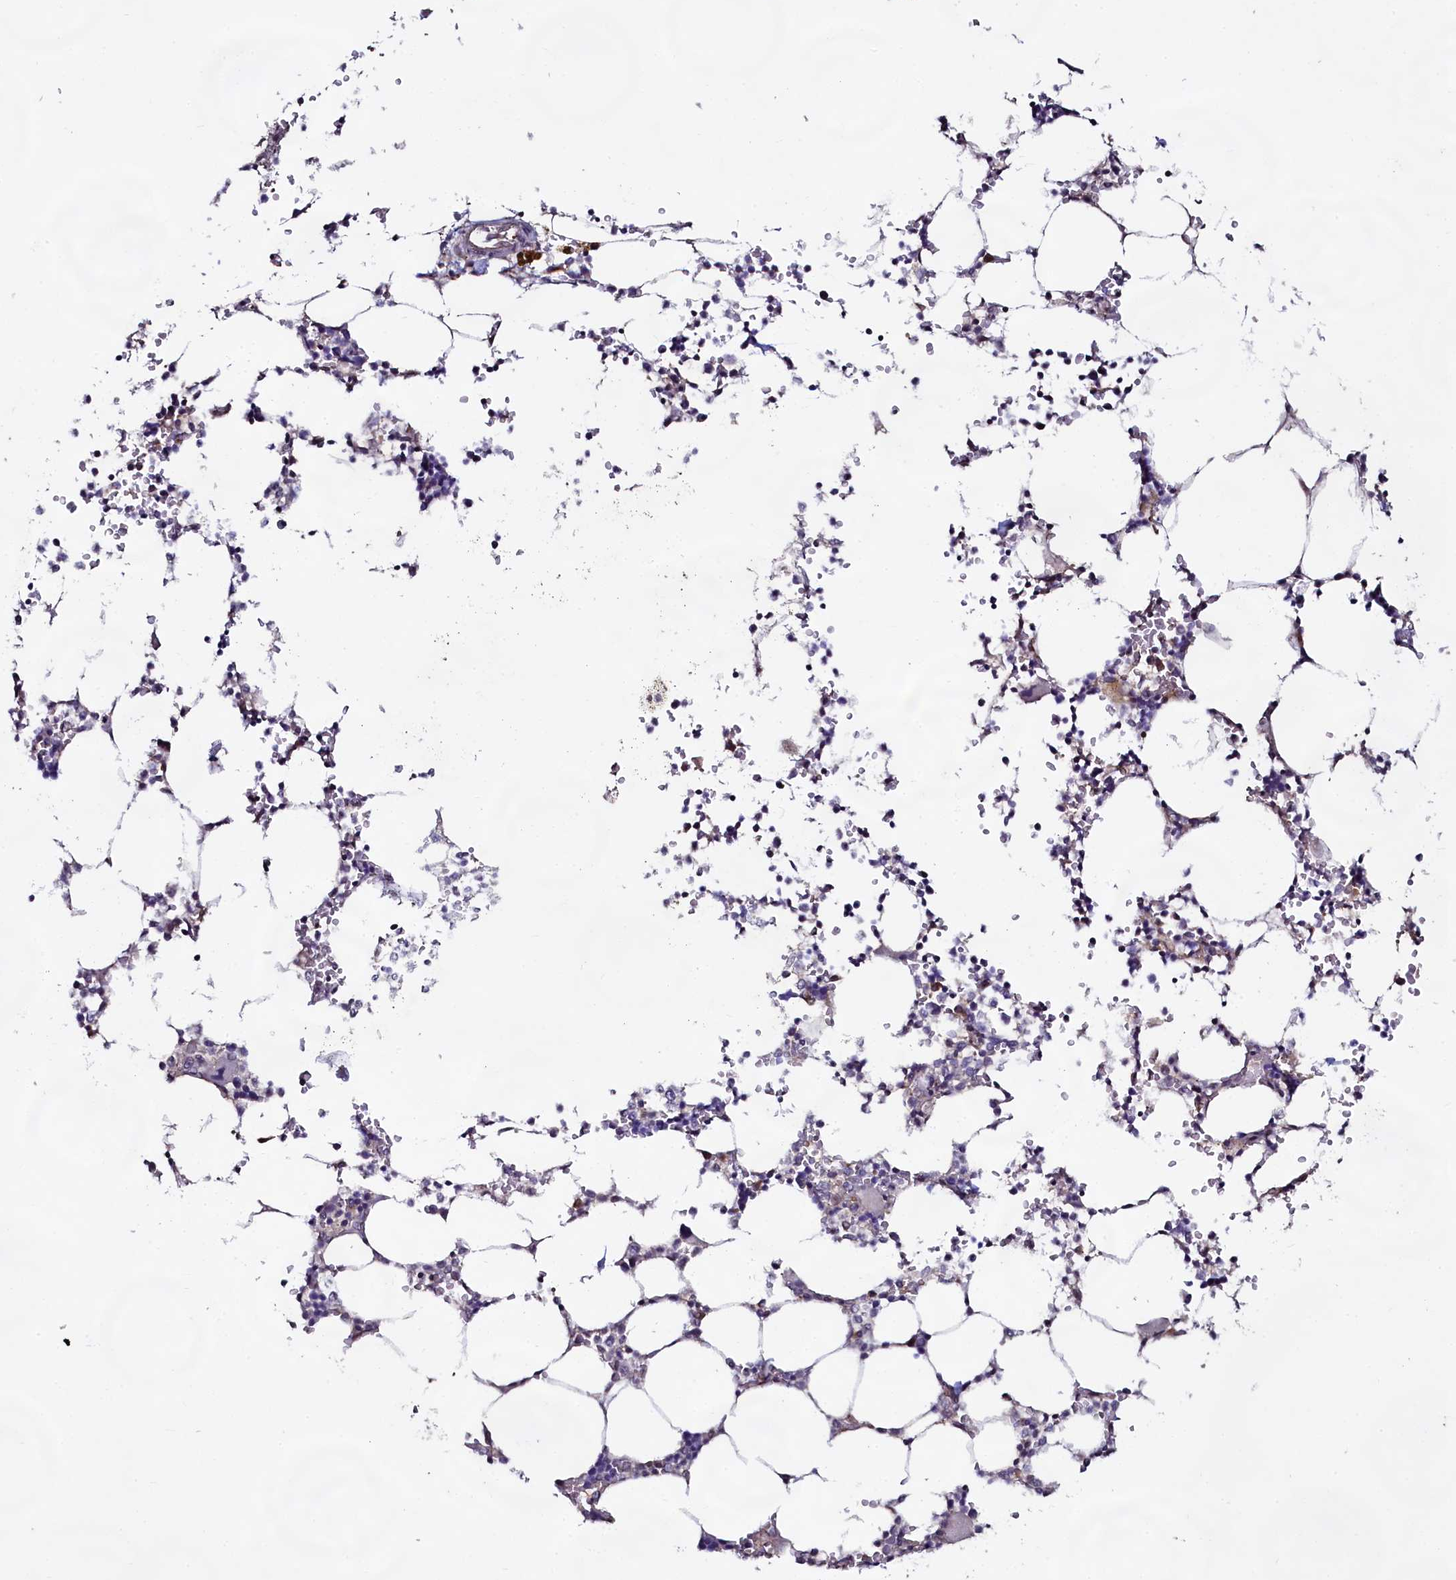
{"staining": {"intensity": "negative", "quantity": "none", "location": "none"}, "tissue": "bone marrow", "cell_type": "Hematopoietic cells", "image_type": "normal", "snomed": [{"axis": "morphology", "description": "Normal tissue, NOS"}, {"axis": "topography", "description": "Bone marrow"}], "caption": "The micrograph displays no significant staining in hematopoietic cells of bone marrow.", "gene": "USPL1", "patient": {"sex": "male", "age": 64}}